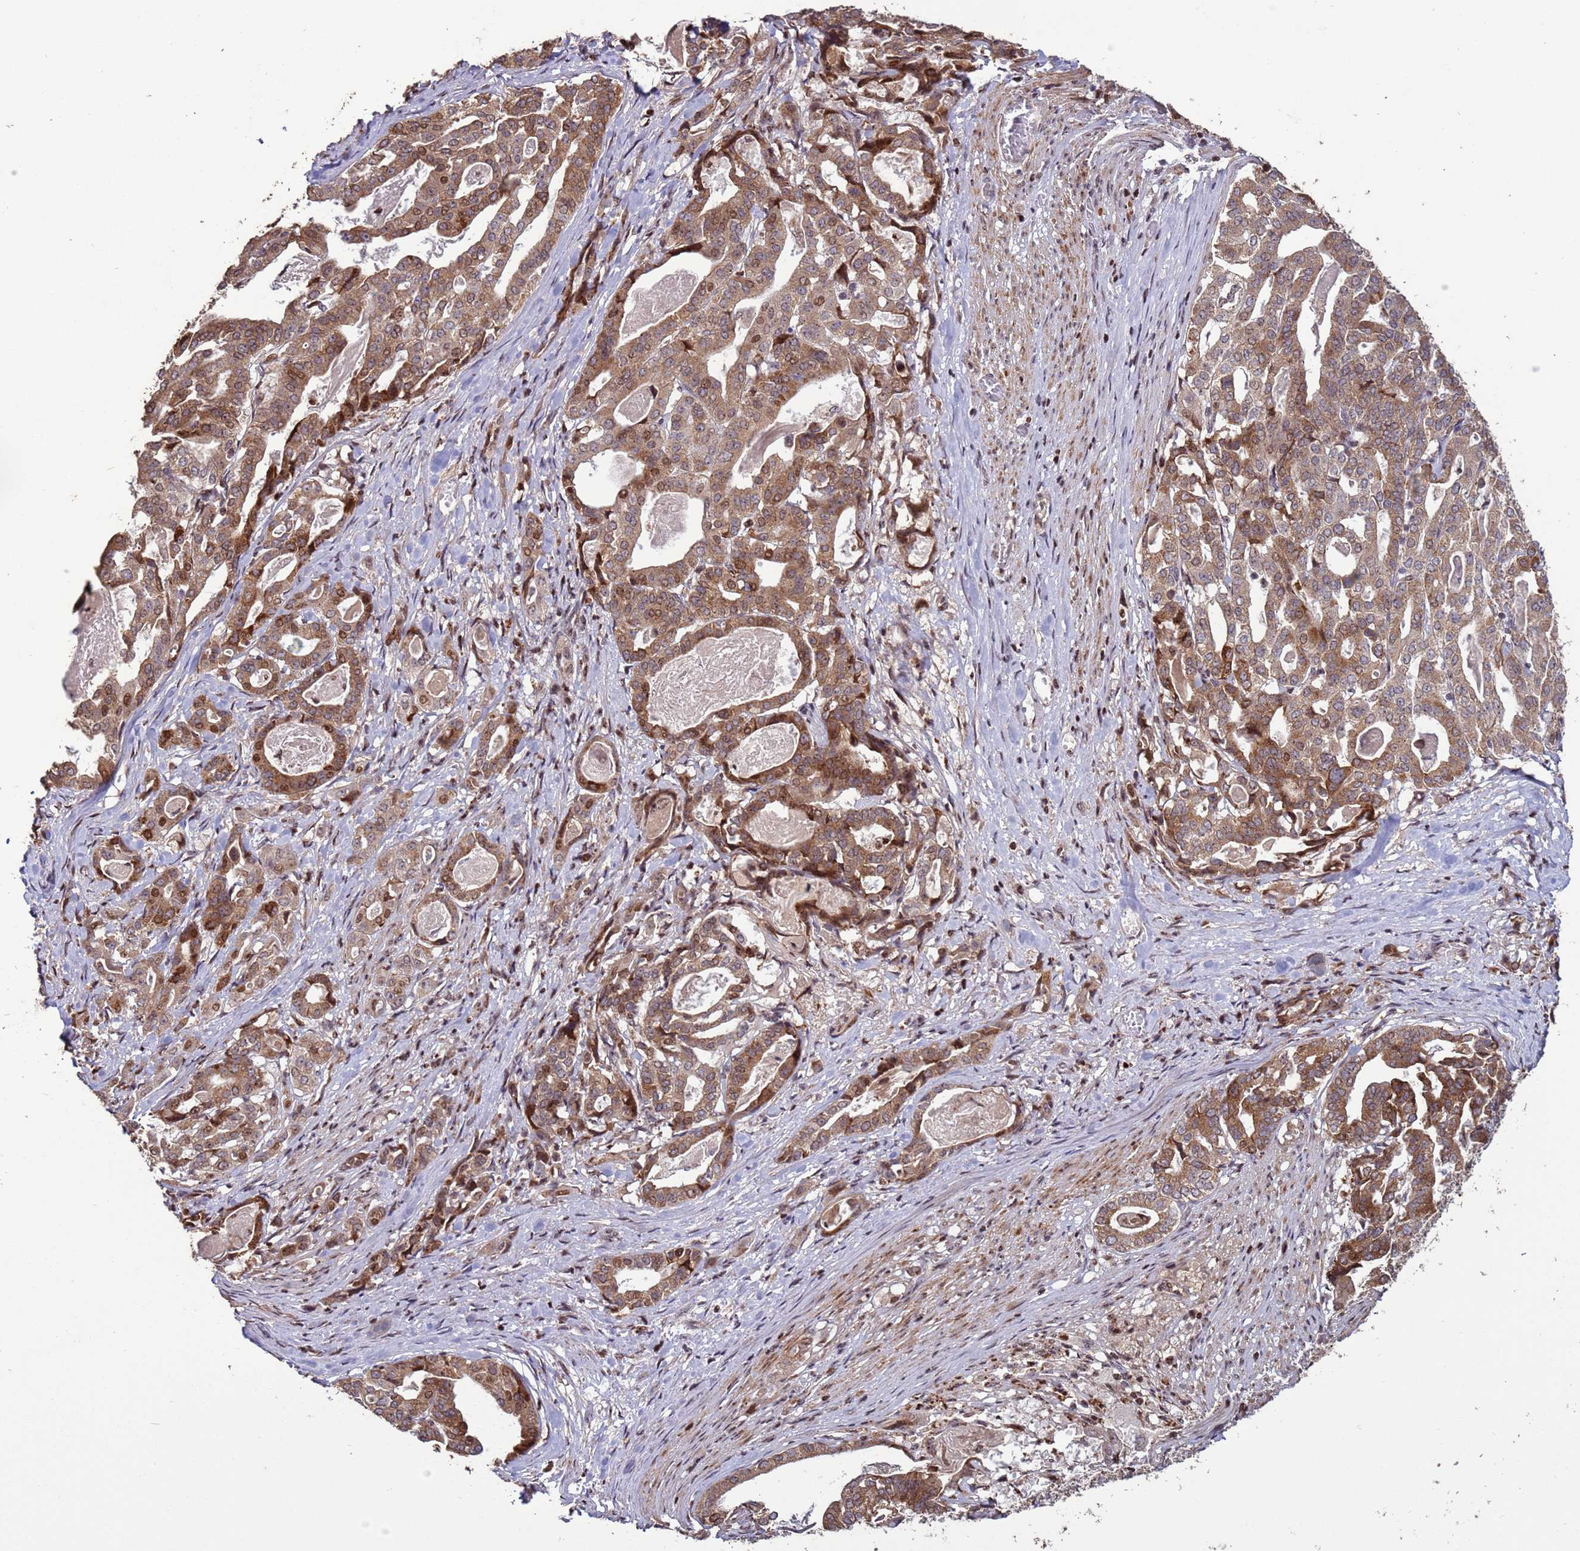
{"staining": {"intensity": "moderate", "quantity": ">75%", "location": "cytoplasmic/membranous"}, "tissue": "stomach cancer", "cell_type": "Tumor cells", "image_type": "cancer", "snomed": [{"axis": "morphology", "description": "Adenocarcinoma, NOS"}, {"axis": "topography", "description": "Stomach"}], "caption": "IHC histopathology image of neoplastic tissue: stomach cancer stained using IHC reveals medium levels of moderate protein expression localized specifically in the cytoplasmic/membranous of tumor cells, appearing as a cytoplasmic/membranous brown color.", "gene": "HGH1", "patient": {"sex": "male", "age": 48}}